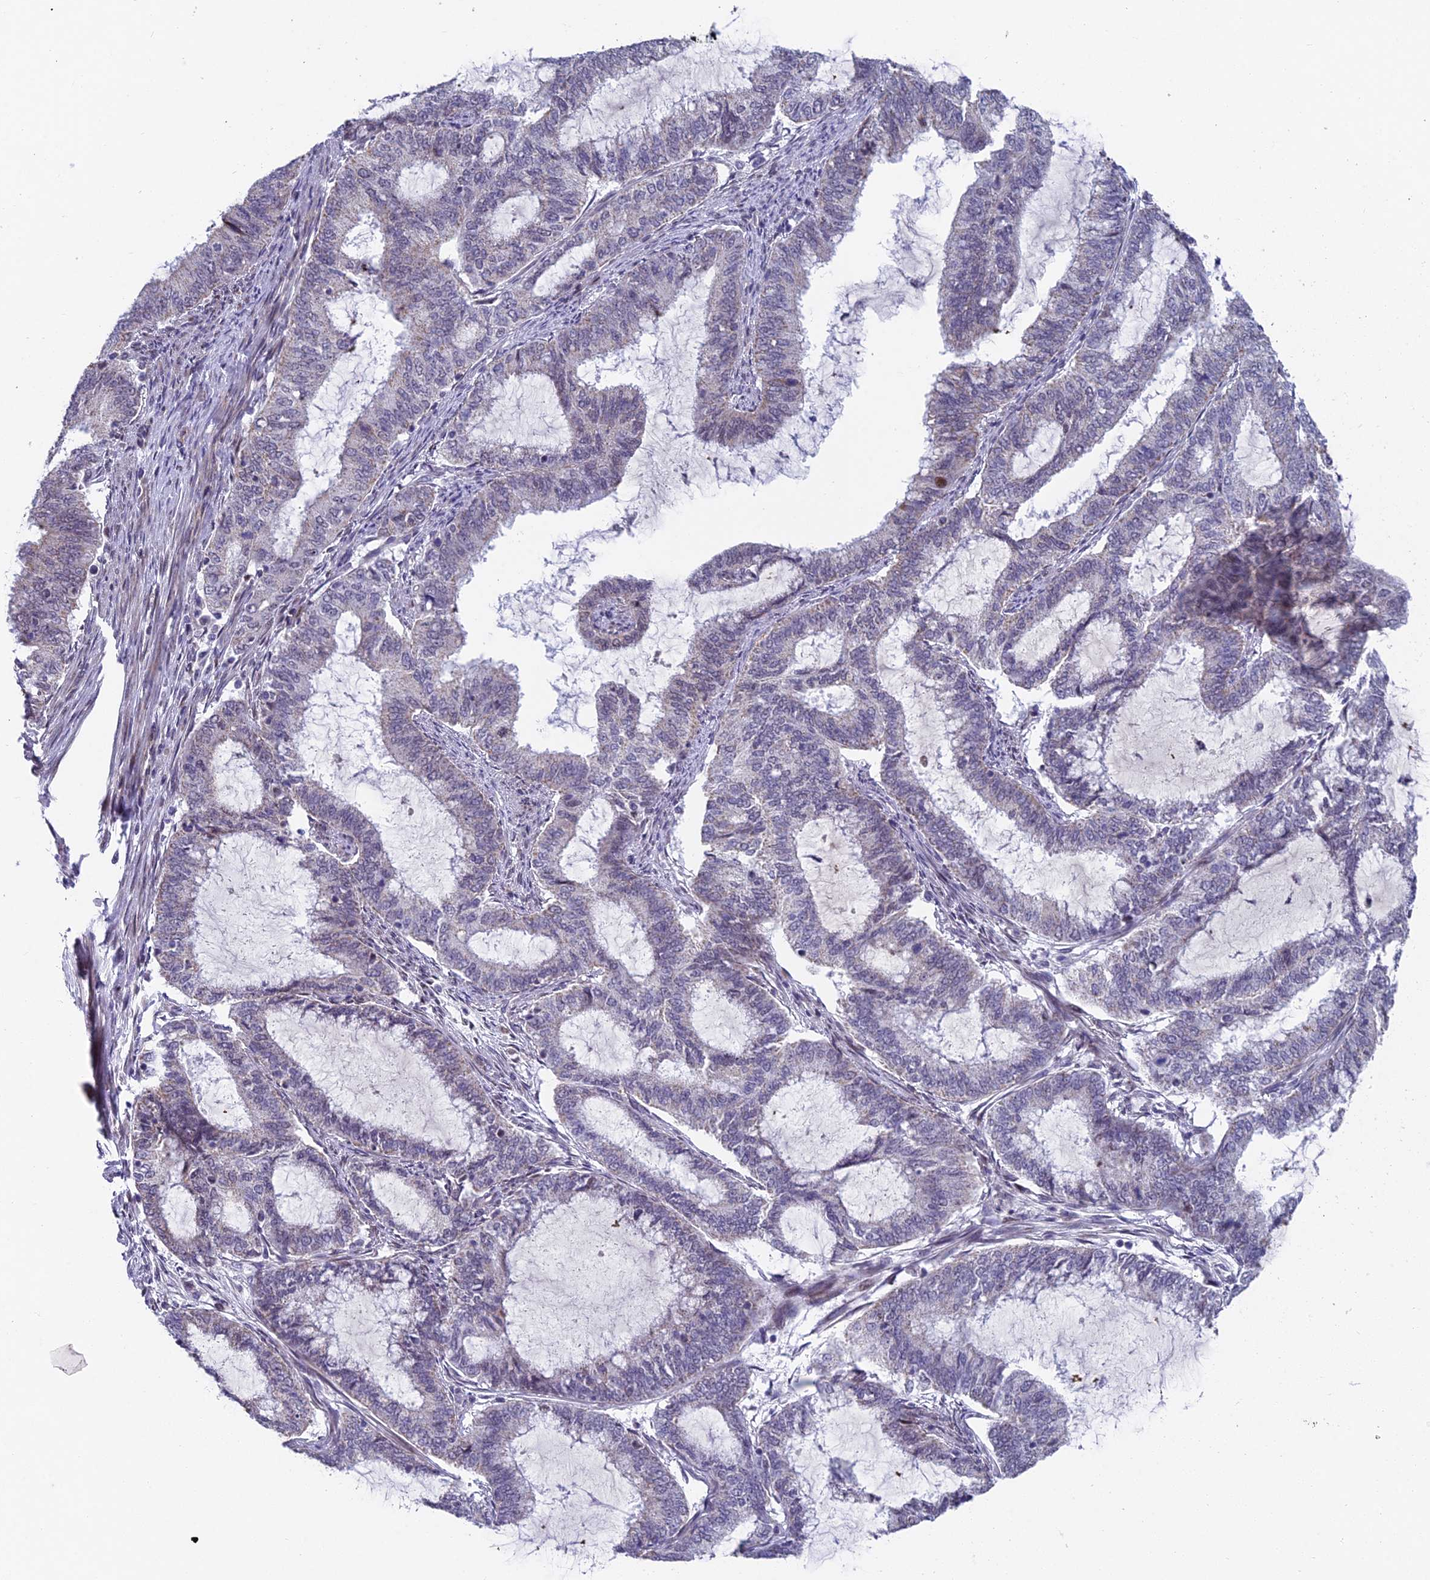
{"staining": {"intensity": "weak", "quantity": "<25%", "location": "nuclear"}, "tissue": "endometrial cancer", "cell_type": "Tumor cells", "image_type": "cancer", "snomed": [{"axis": "morphology", "description": "Adenocarcinoma, NOS"}, {"axis": "topography", "description": "Endometrium"}], "caption": "Immunohistochemistry (IHC) of human endometrial adenocarcinoma displays no positivity in tumor cells.", "gene": "XKR9", "patient": {"sex": "female", "age": 51}}